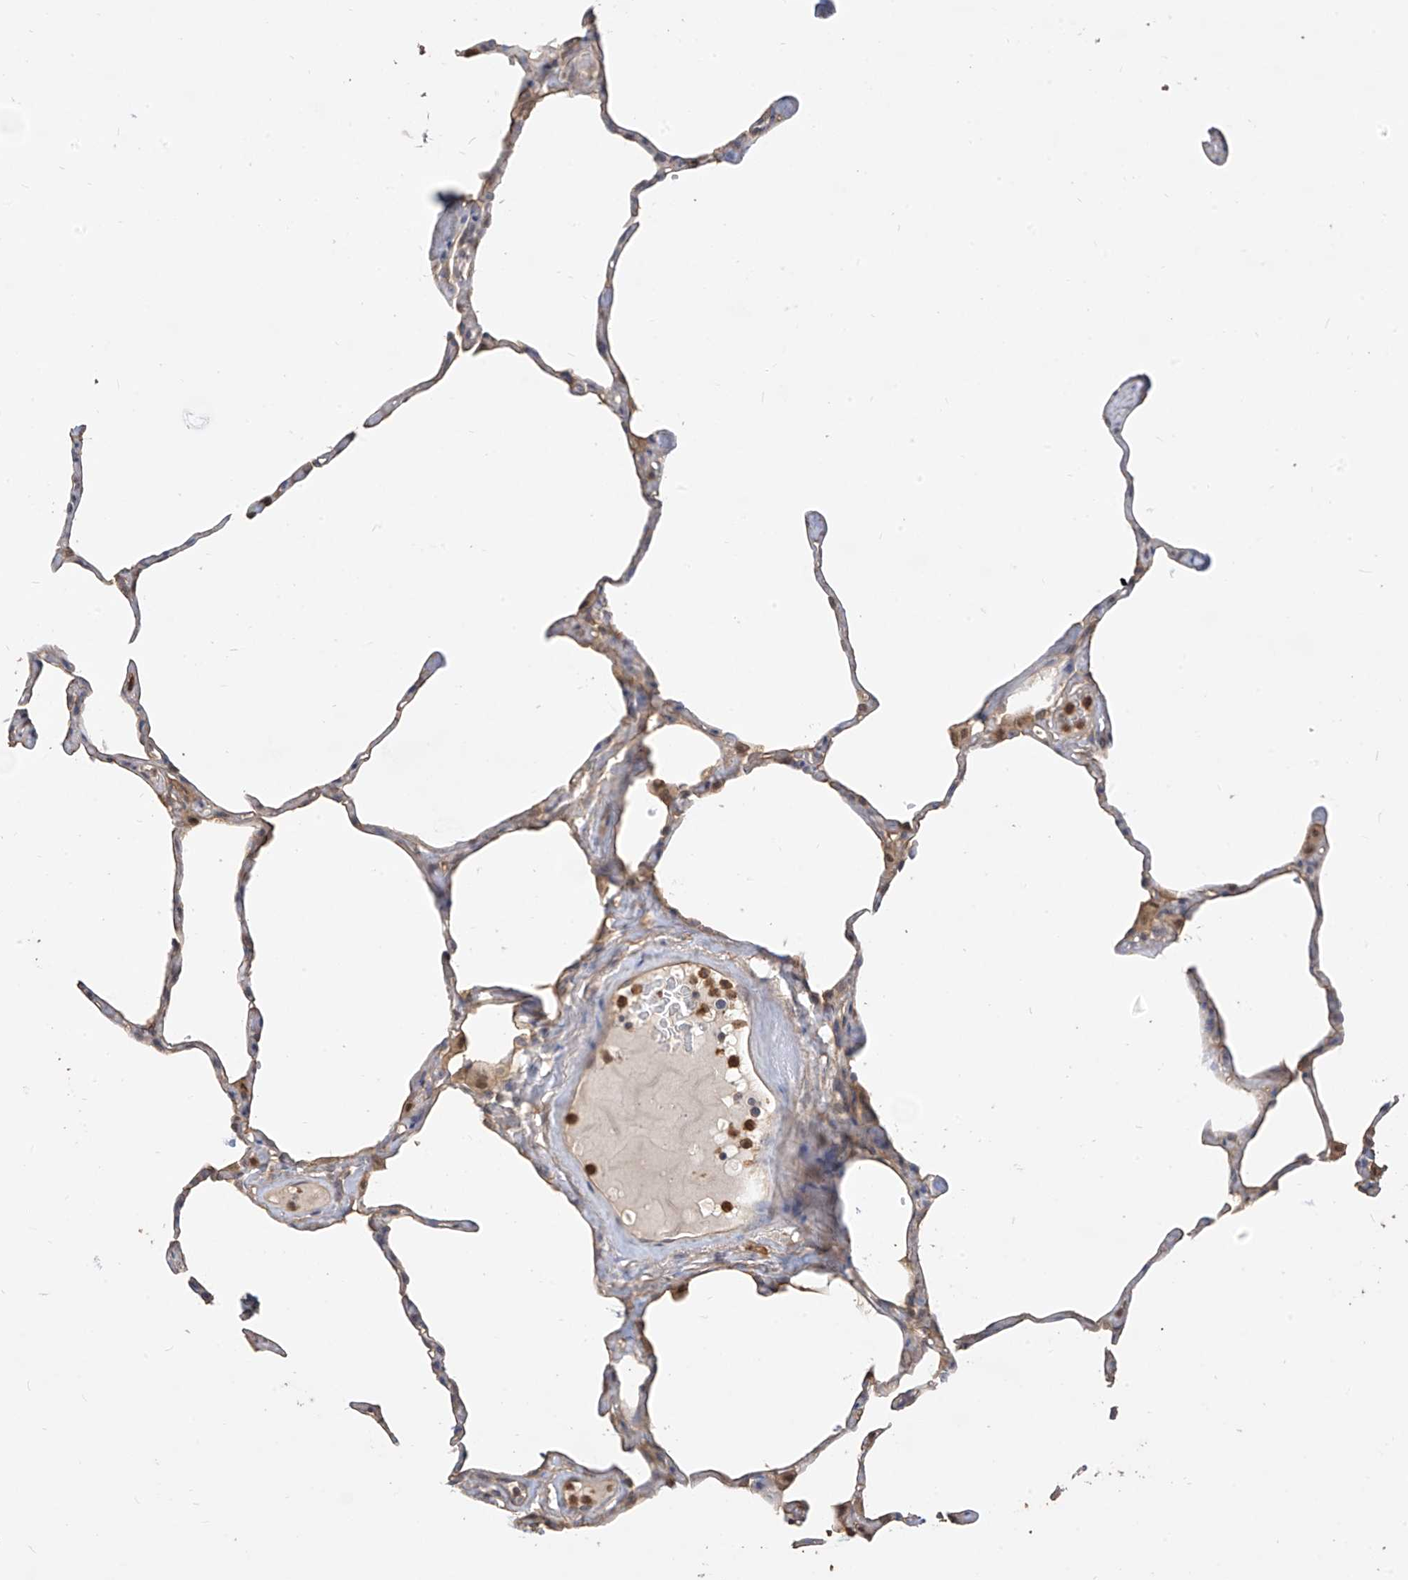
{"staining": {"intensity": "moderate", "quantity": "<25%", "location": "cytoplasmic/membranous"}, "tissue": "lung", "cell_type": "Alveolar cells", "image_type": "normal", "snomed": [{"axis": "morphology", "description": "Normal tissue, NOS"}, {"axis": "topography", "description": "Lung"}], "caption": "Protein positivity by immunohistochemistry reveals moderate cytoplasmic/membranous positivity in approximately <25% of alveolar cells in unremarkable lung.", "gene": "OFD1", "patient": {"sex": "male", "age": 65}}